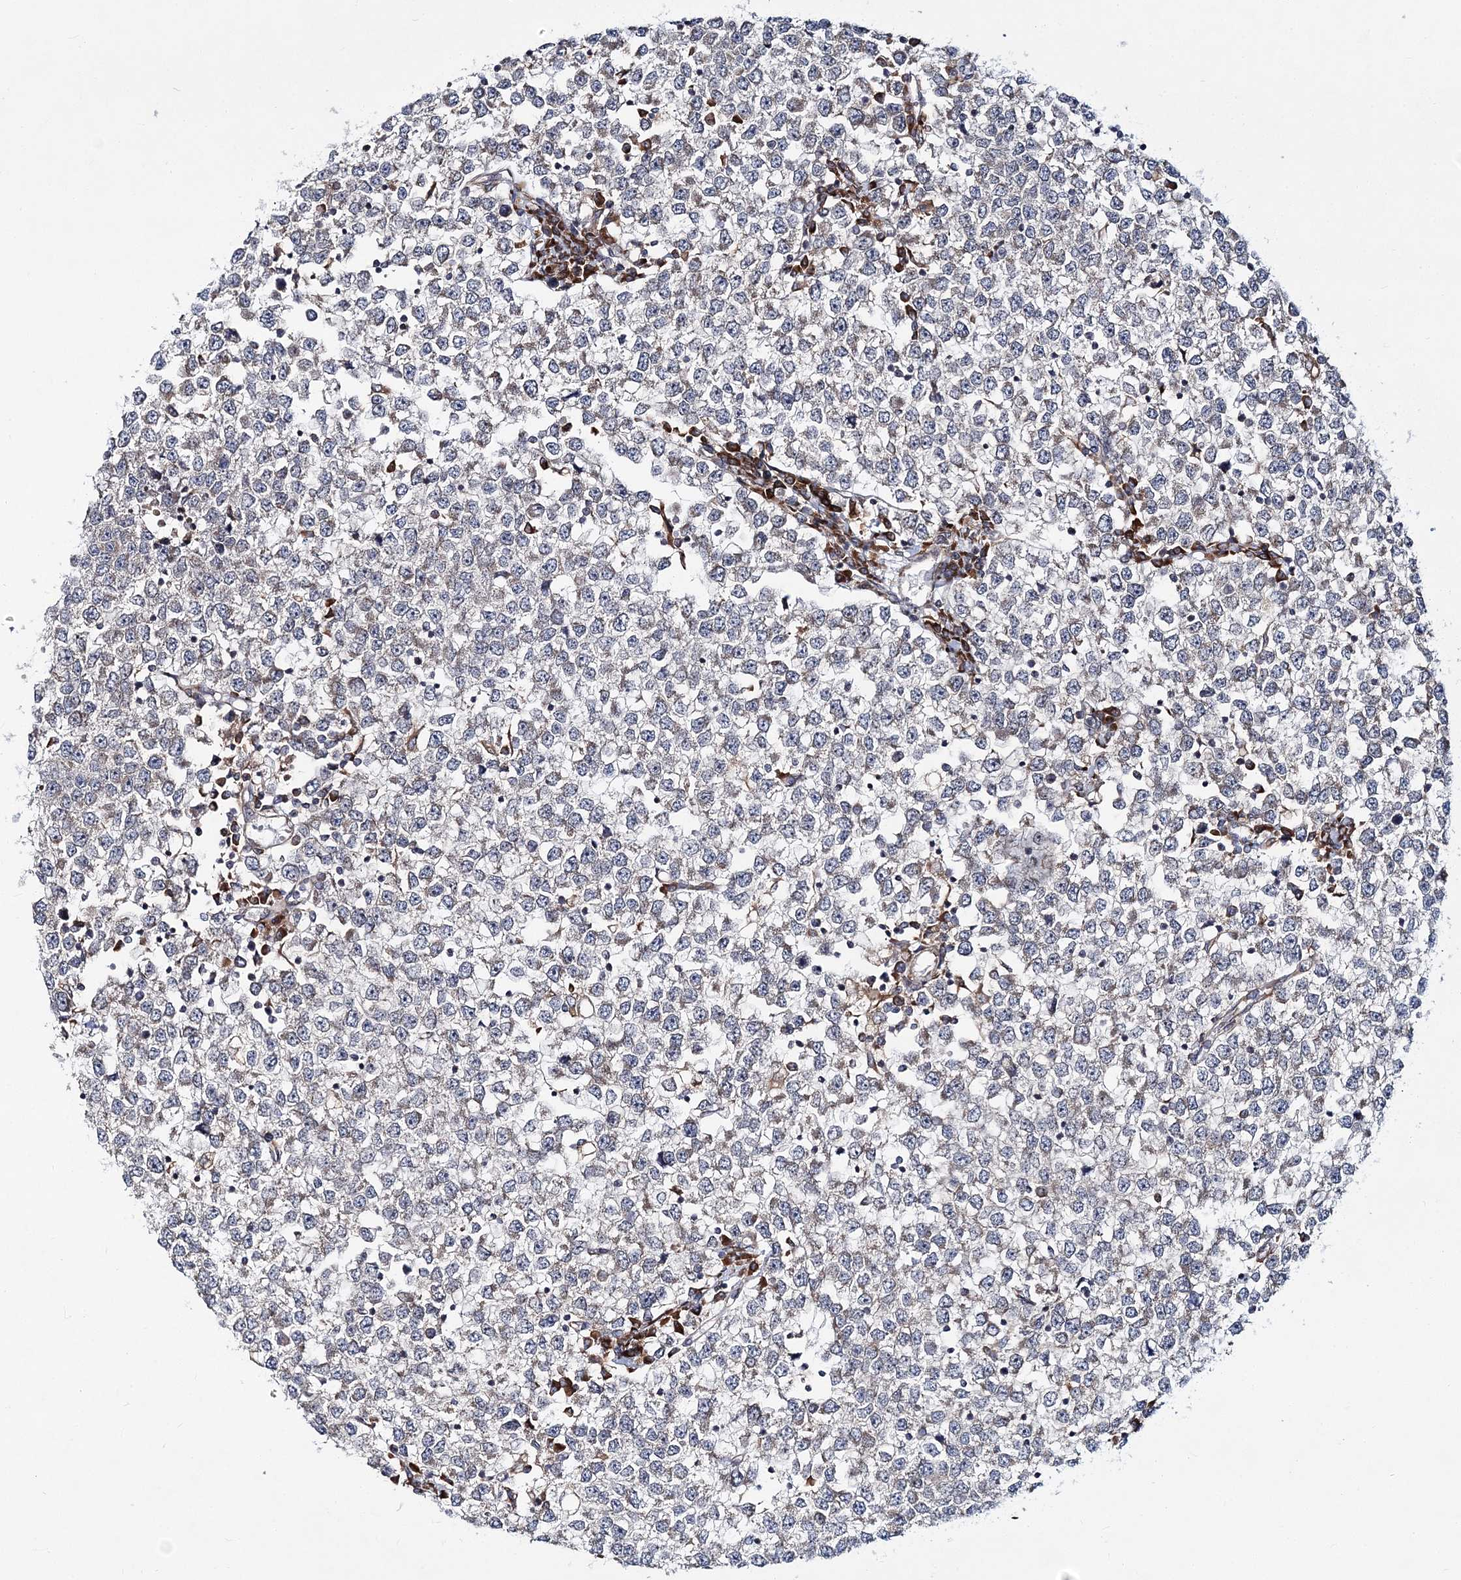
{"staining": {"intensity": "negative", "quantity": "none", "location": "none"}, "tissue": "testis cancer", "cell_type": "Tumor cells", "image_type": "cancer", "snomed": [{"axis": "morphology", "description": "Seminoma, NOS"}, {"axis": "topography", "description": "Testis"}], "caption": "The photomicrograph shows no significant staining in tumor cells of testis seminoma. (Brightfield microscopy of DAB (3,3'-diaminobenzidine) immunohistochemistry (IHC) at high magnification).", "gene": "NBAS", "patient": {"sex": "male", "age": 65}}